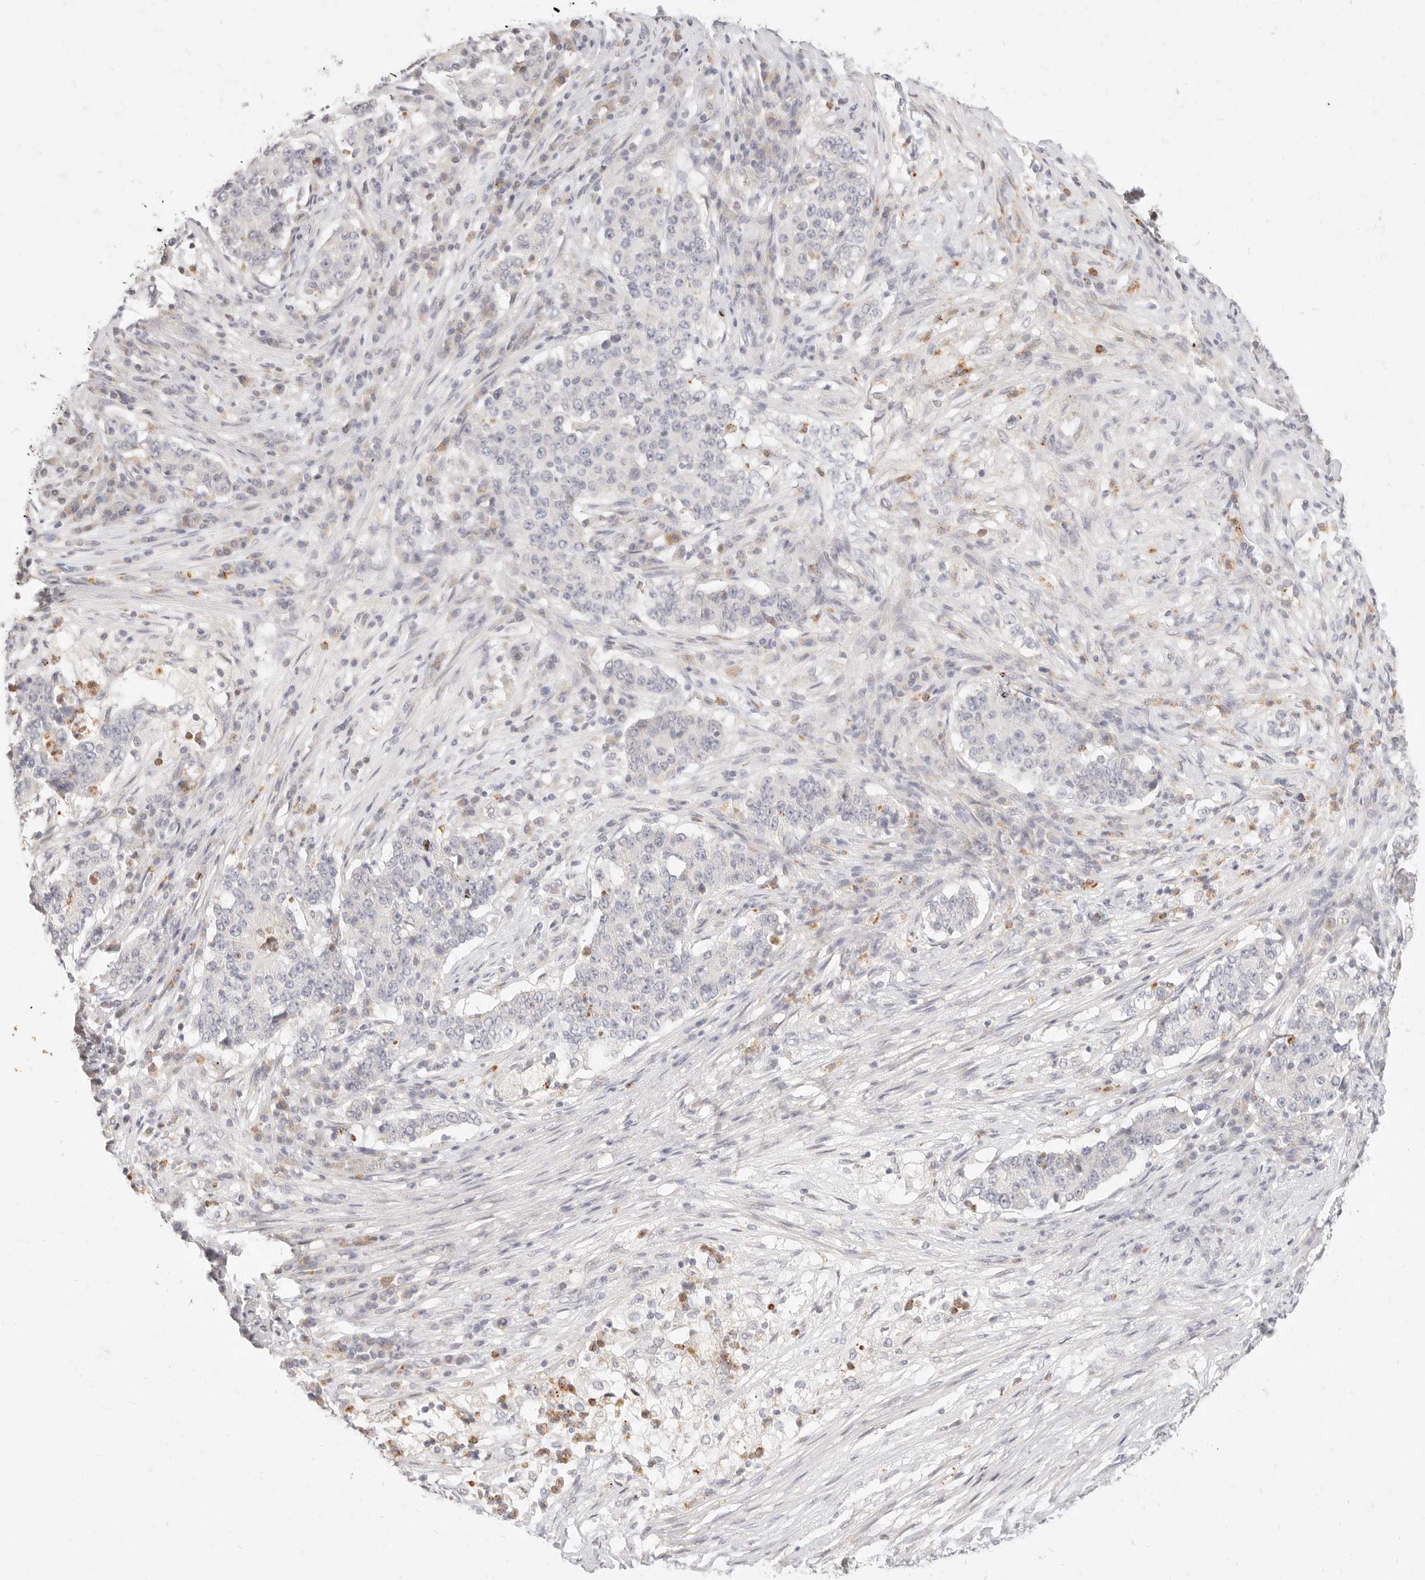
{"staining": {"intensity": "negative", "quantity": "none", "location": "none"}, "tissue": "stomach cancer", "cell_type": "Tumor cells", "image_type": "cancer", "snomed": [{"axis": "morphology", "description": "Adenocarcinoma, NOS"}, {"axis": "topography", "description": "Stomach"}], "caption": "Image shows no protein expression in tumor cells of stomach adenocarcinoma tissue.", "gene": "ASCL3", "patient": {"sex": "male", "age": 59}}